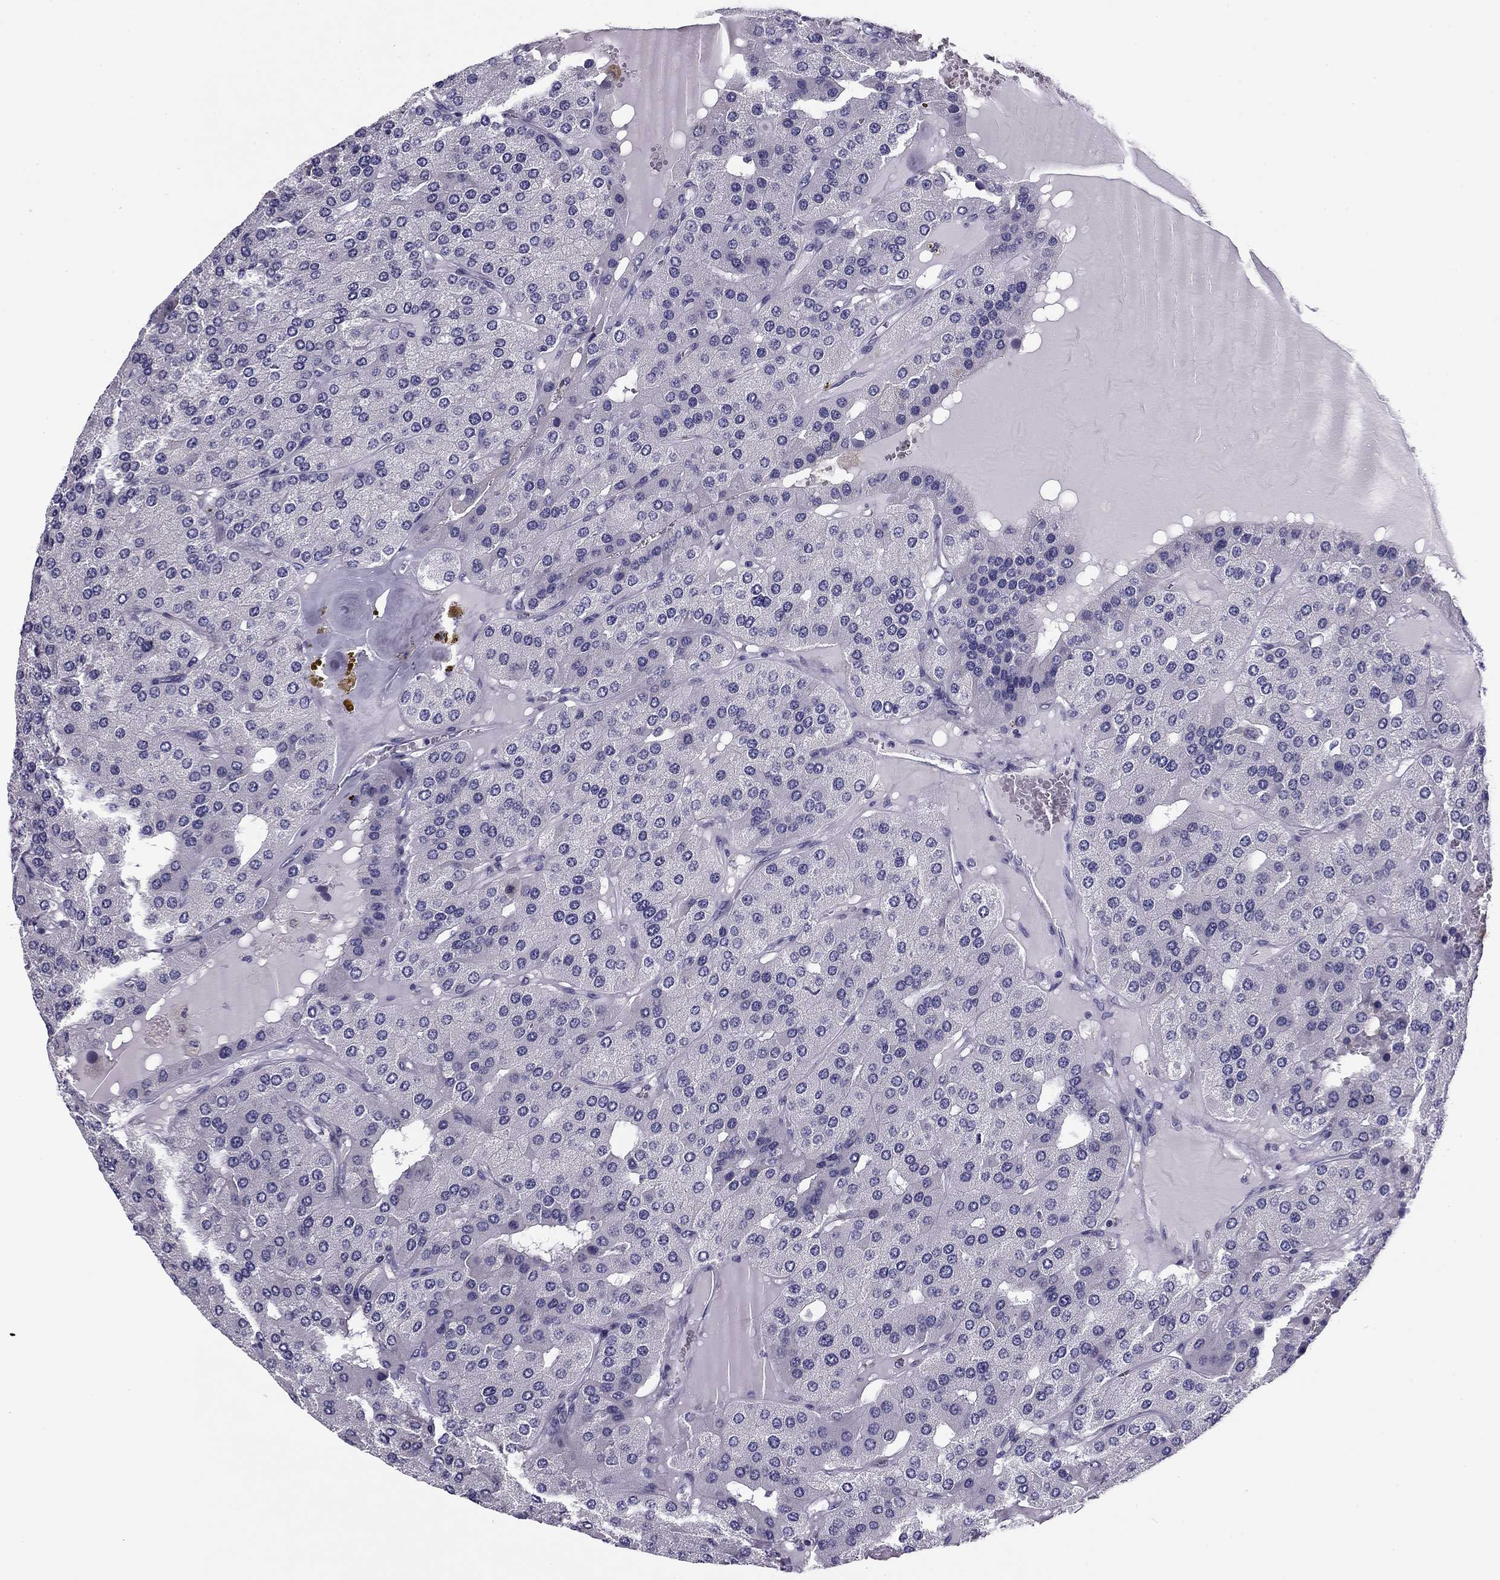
{"staining": {"intensity": "negative", "quantity": "none", "location": "none"}, "tissue": "parathyroid gland", "cell_type": "Glandular cells", "image_type": "normal", "snomed": [{"axis": "morphology", "description": "Normal tissue, NOS"}, {"axis": "morphology", "description": "Adenoma, NOS"}, {"axis": "topography", "description": "Parathyroid gland"}], "caption": "DAB immunohistochemical staining of normal human parathyroid gland exhibits no significant positivity in glandular cells. Nuclei are stained in blue.", "gene": "TMED3", "patient": {"sex": "female", "age": 86}}